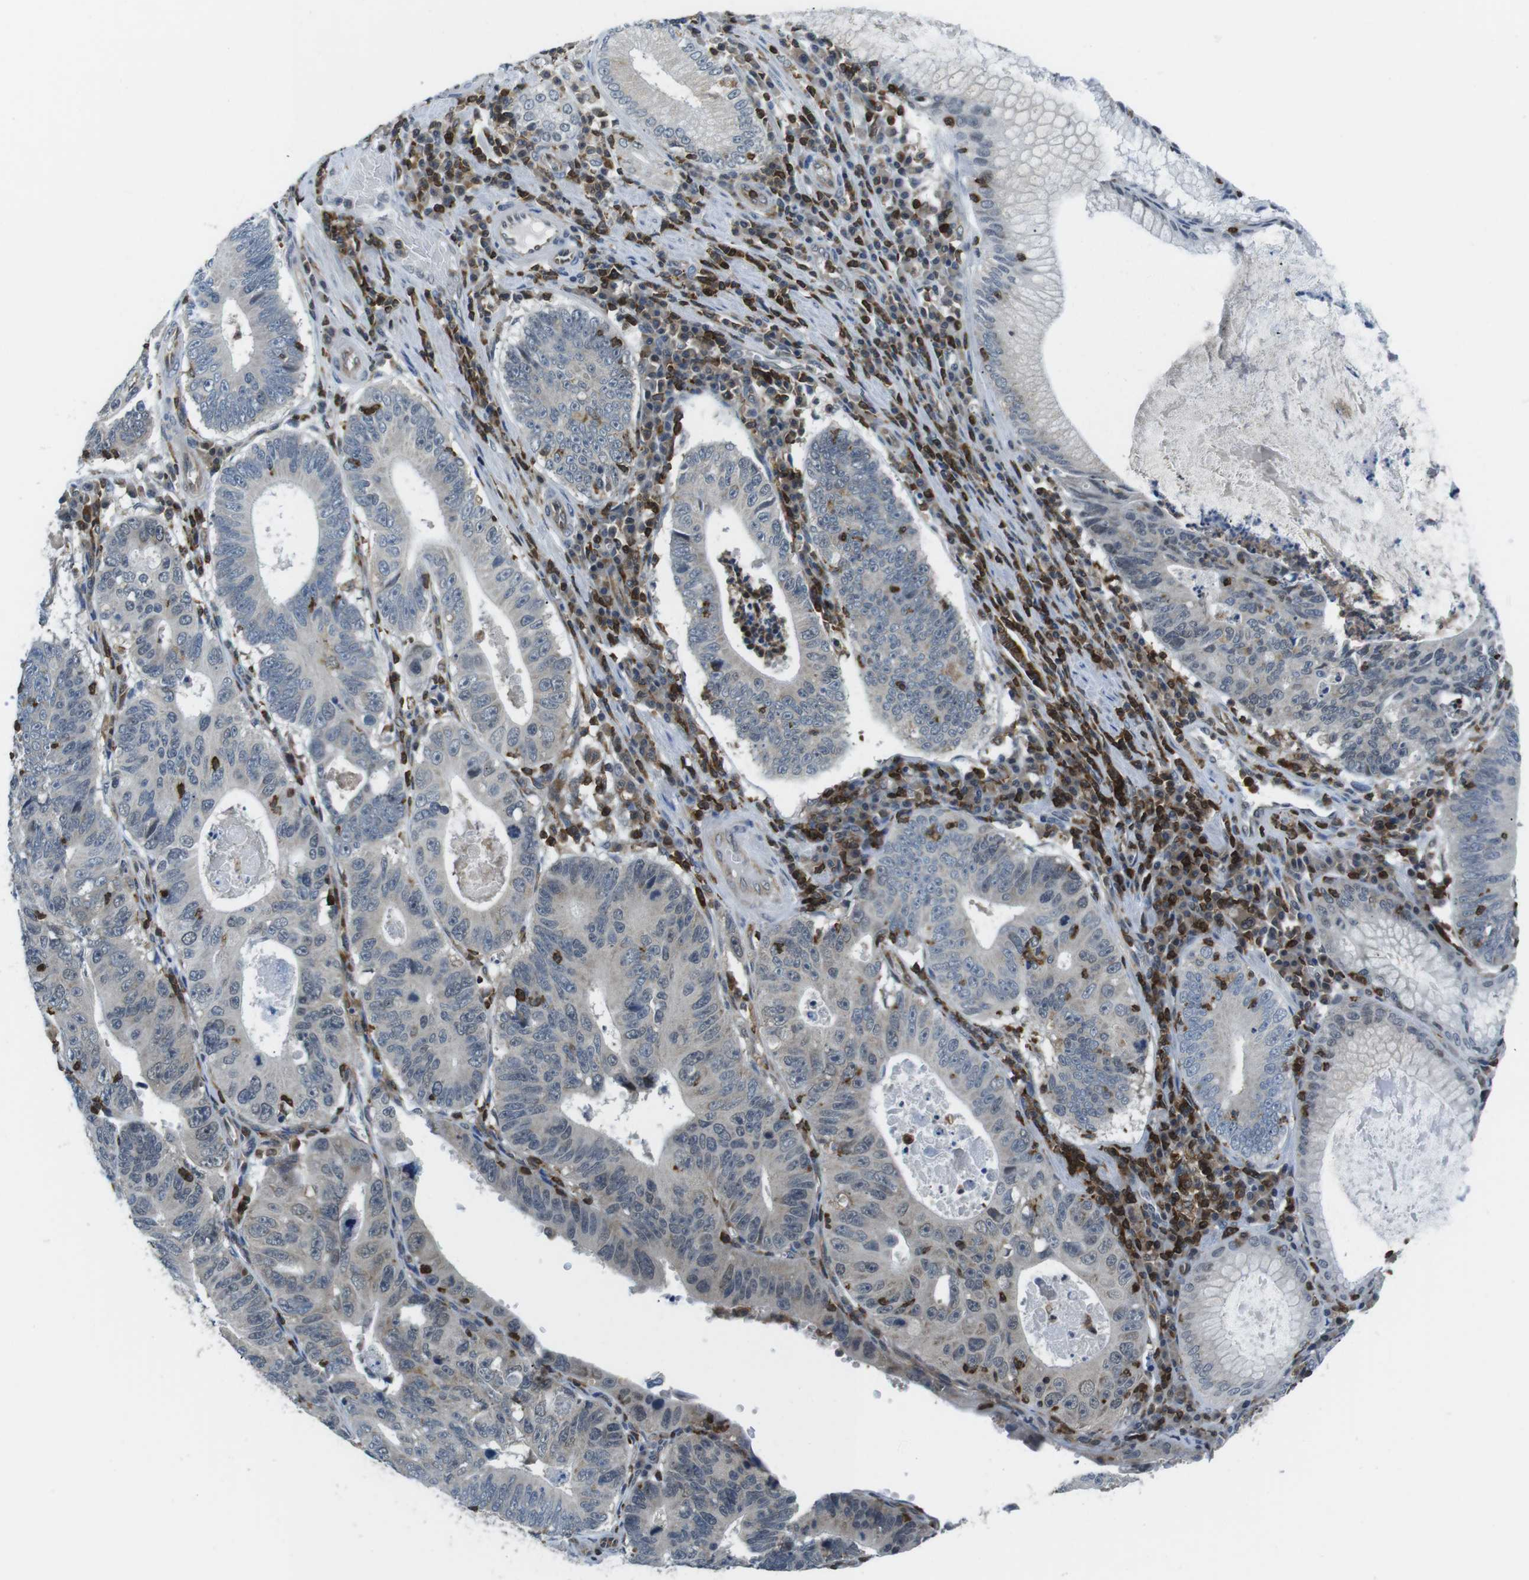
{"staining": {"intensity": "negative", "quantity": "none", "location": "none"}, "tissue": "stomach cancer", "cell_type": "Tumor cells", "image_type": "cancer", "snomed": [{"axis": "morphology", "description": "Adenocarcinoma, NOS"}, {"axis": "topography", "description": "Stomach"}], "caption": "DAB (3,3'-diaminobenzidine) immunohistochemical staining of adenocarcinoma (stomach) demonstrates no significant staining in tumor cells. The staining was performed using DAB to visualize the protein expression in brown, while the nuclei were stained in blue with hematoxylin (Magnification: 20x).", "gene": "STK10", "patient": {"sex": "male", "age": 59}}